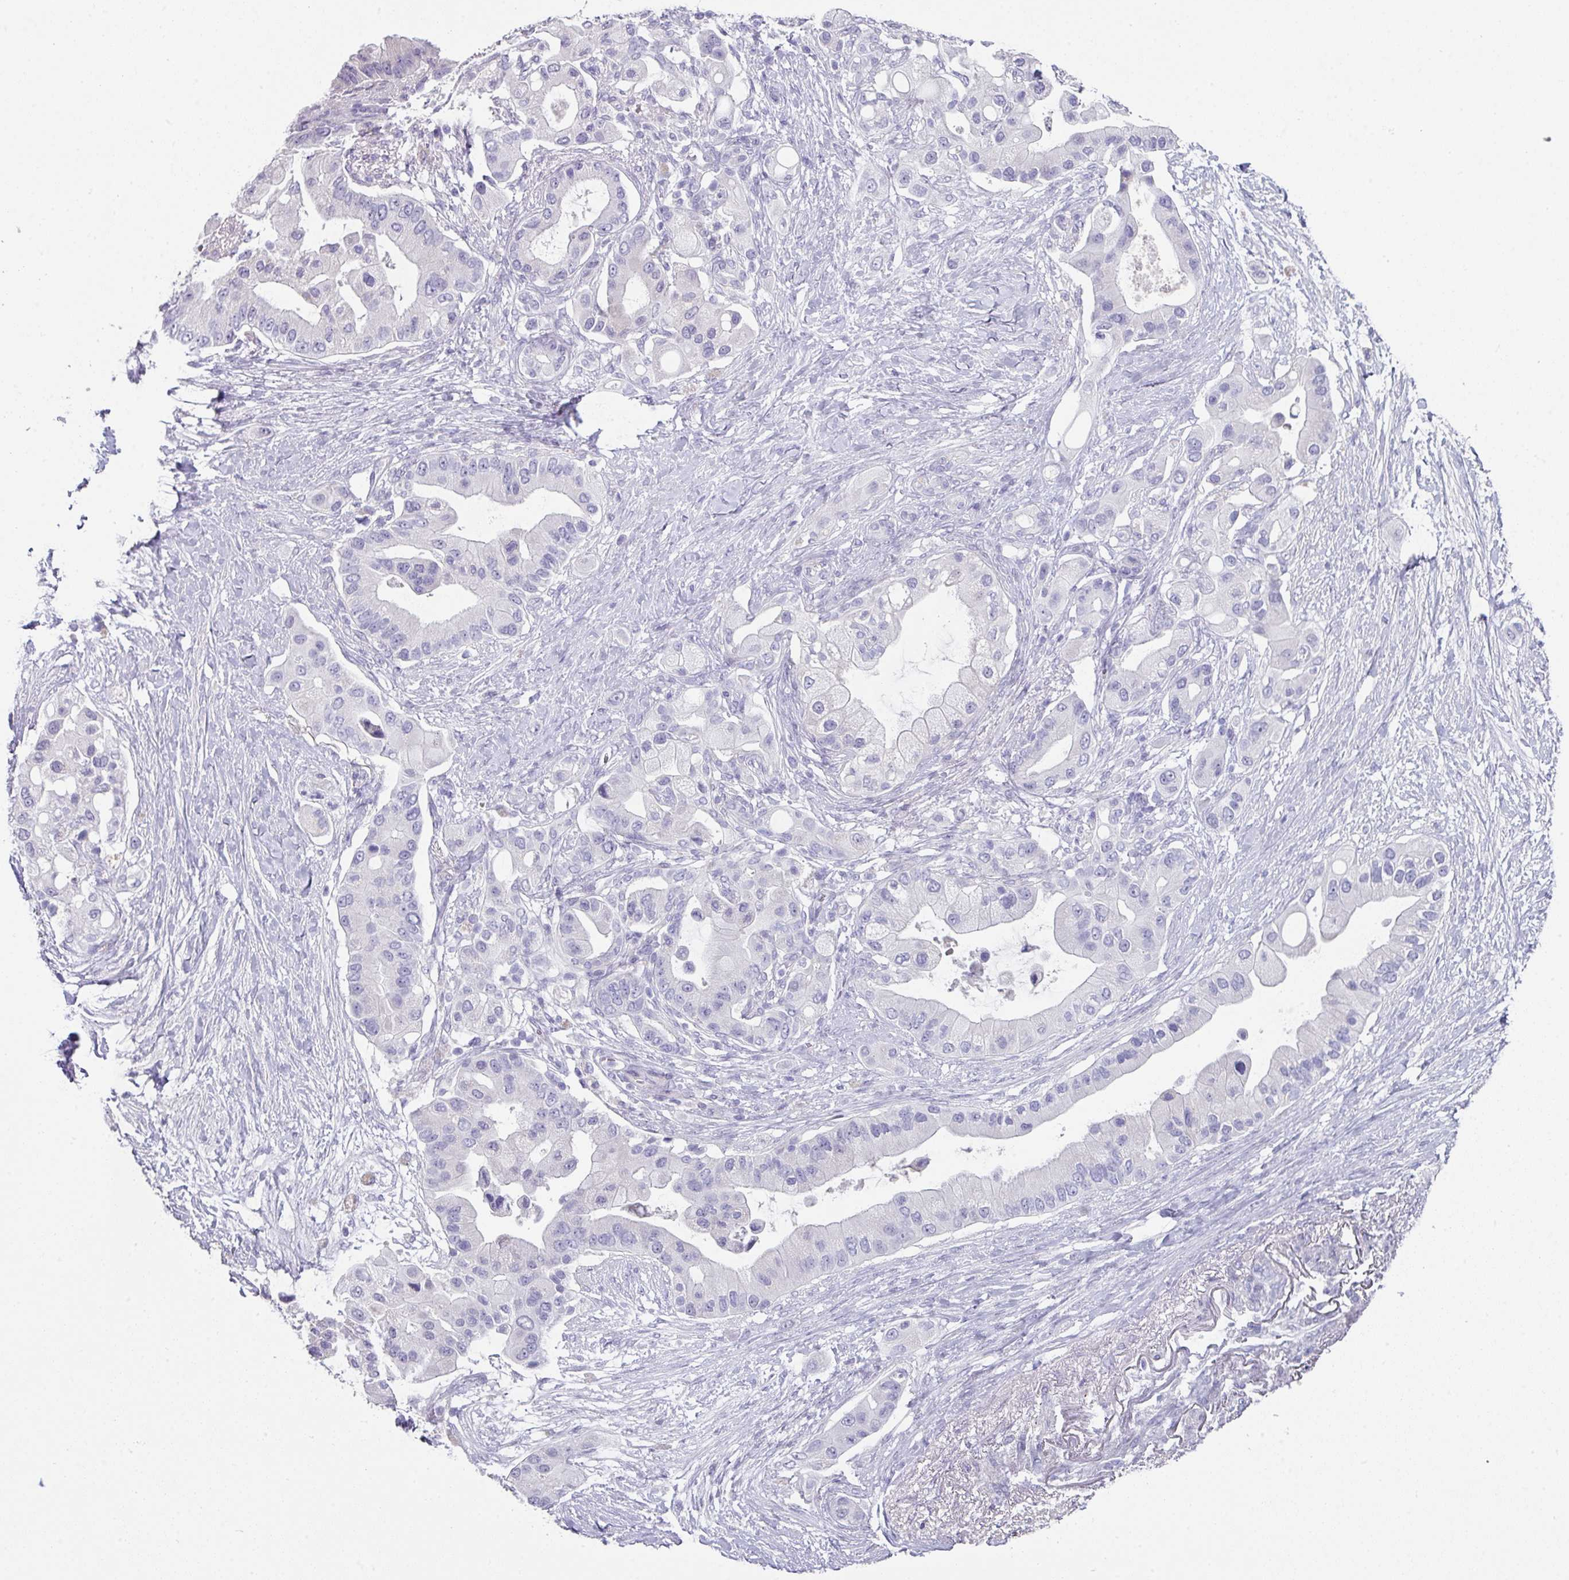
{"staining": {"intensity": "negative", "quantity": "none", "location": "none"}, "tissue": "pancreatic cancer", "cell_type": "Tumor cells", "image_type": "cancer", "snomed": [{"axis": "morphology", "description": "Adenocarcinoma, NOS"}, {"axis": "topography", "description": "Pancreas"}], "caption": "Pancreatic cancer was stained to show a protein in brown. There is no significant staining in tumor cells.", "gene": "DEFB115", "patient": {"sex": "male", "age": 57}}